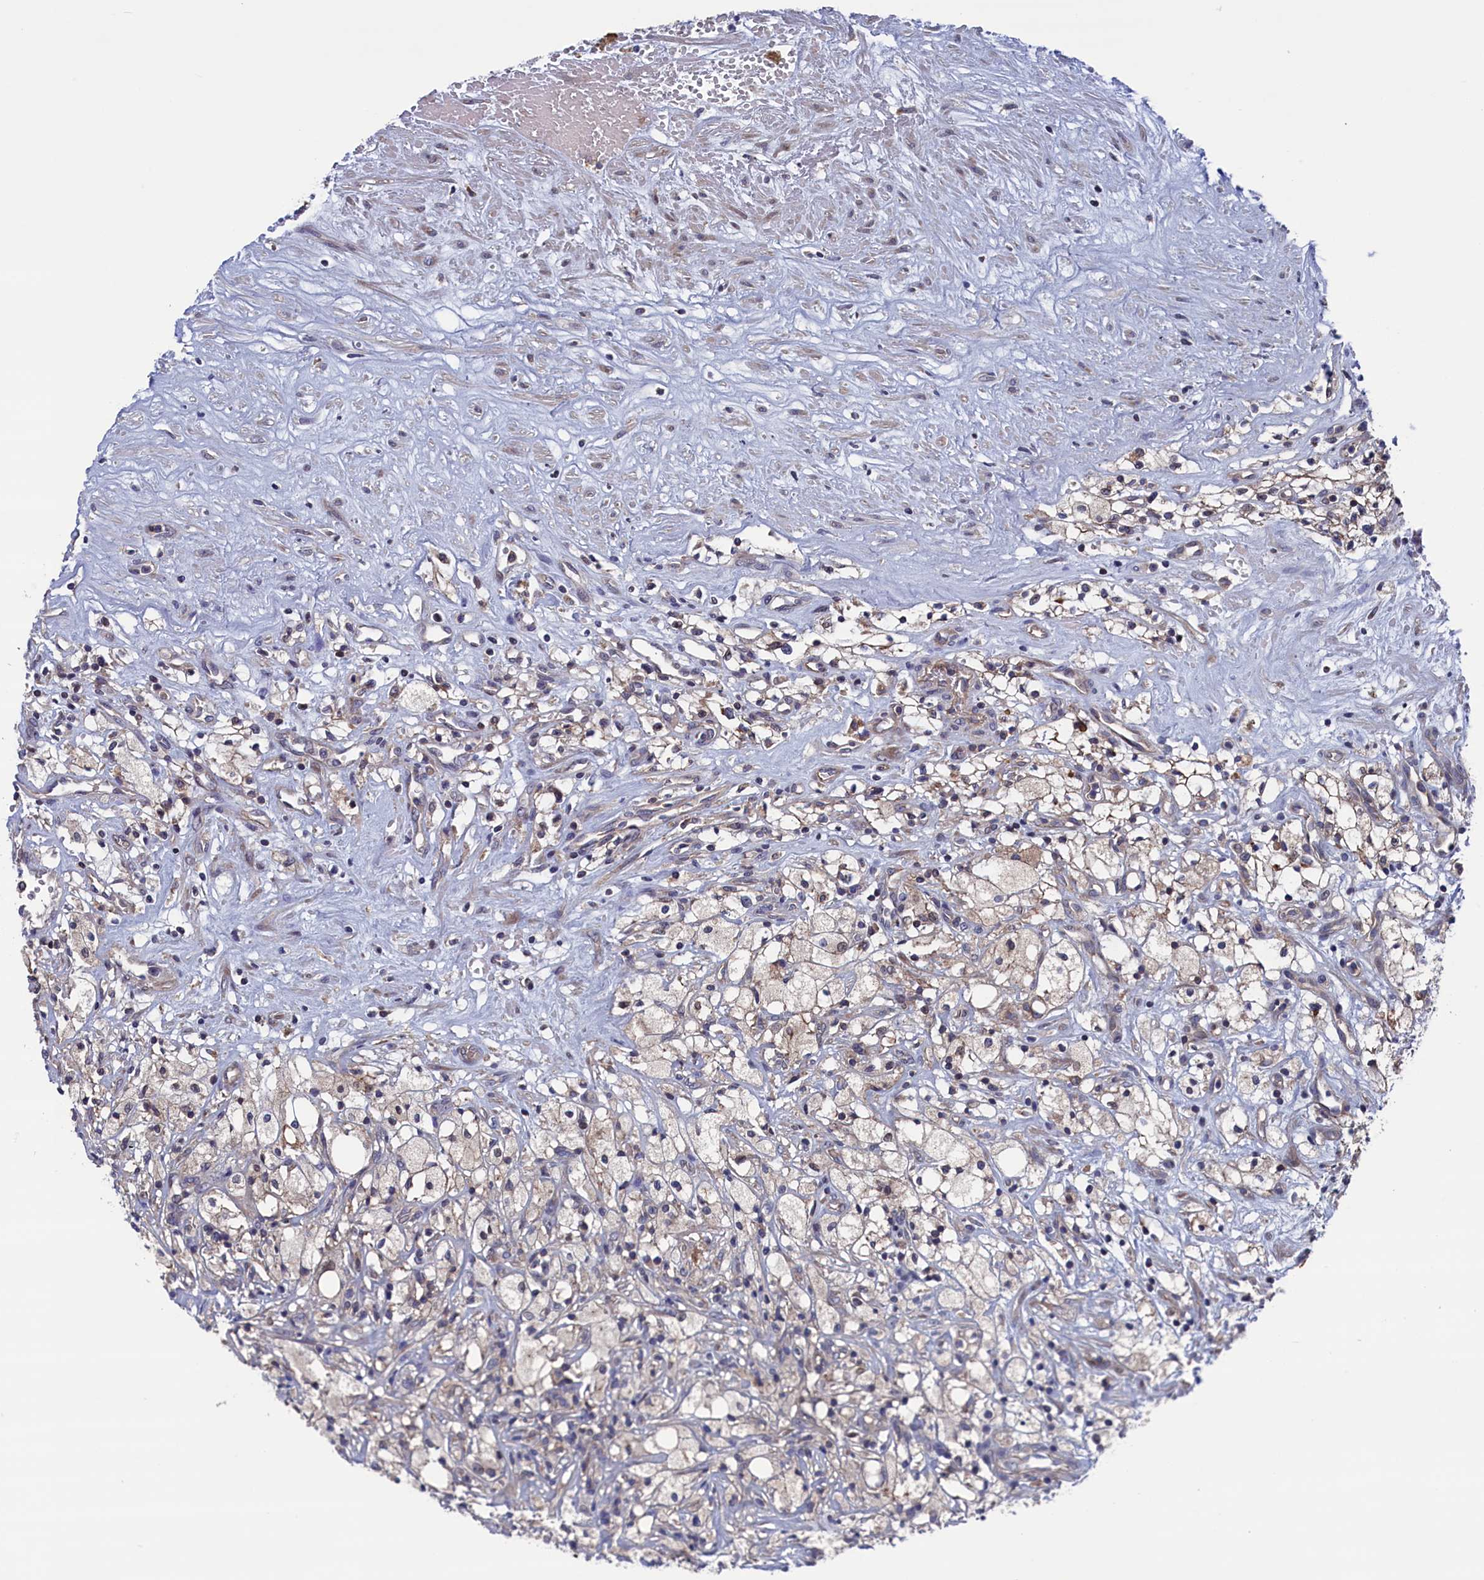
{"staining": {"intensity": "weak", "quantity": "<25%", "location": "cytoplasmic/membranous"}, "tissue": "renal cancer", "cell_type": "Tumor cells", "image_type": "cancer", "snomed": [{"axis": "morphology", "description": "Adenocarcinoma, NOS"}, {"axis": "topography", "description": "Kidney"}], "caption": "Tumor cells are negative for brown protein staining in adenocarcinoma (renal).", "gene": "SPATA13", "patient": {"sex": "male", "age": 59}}